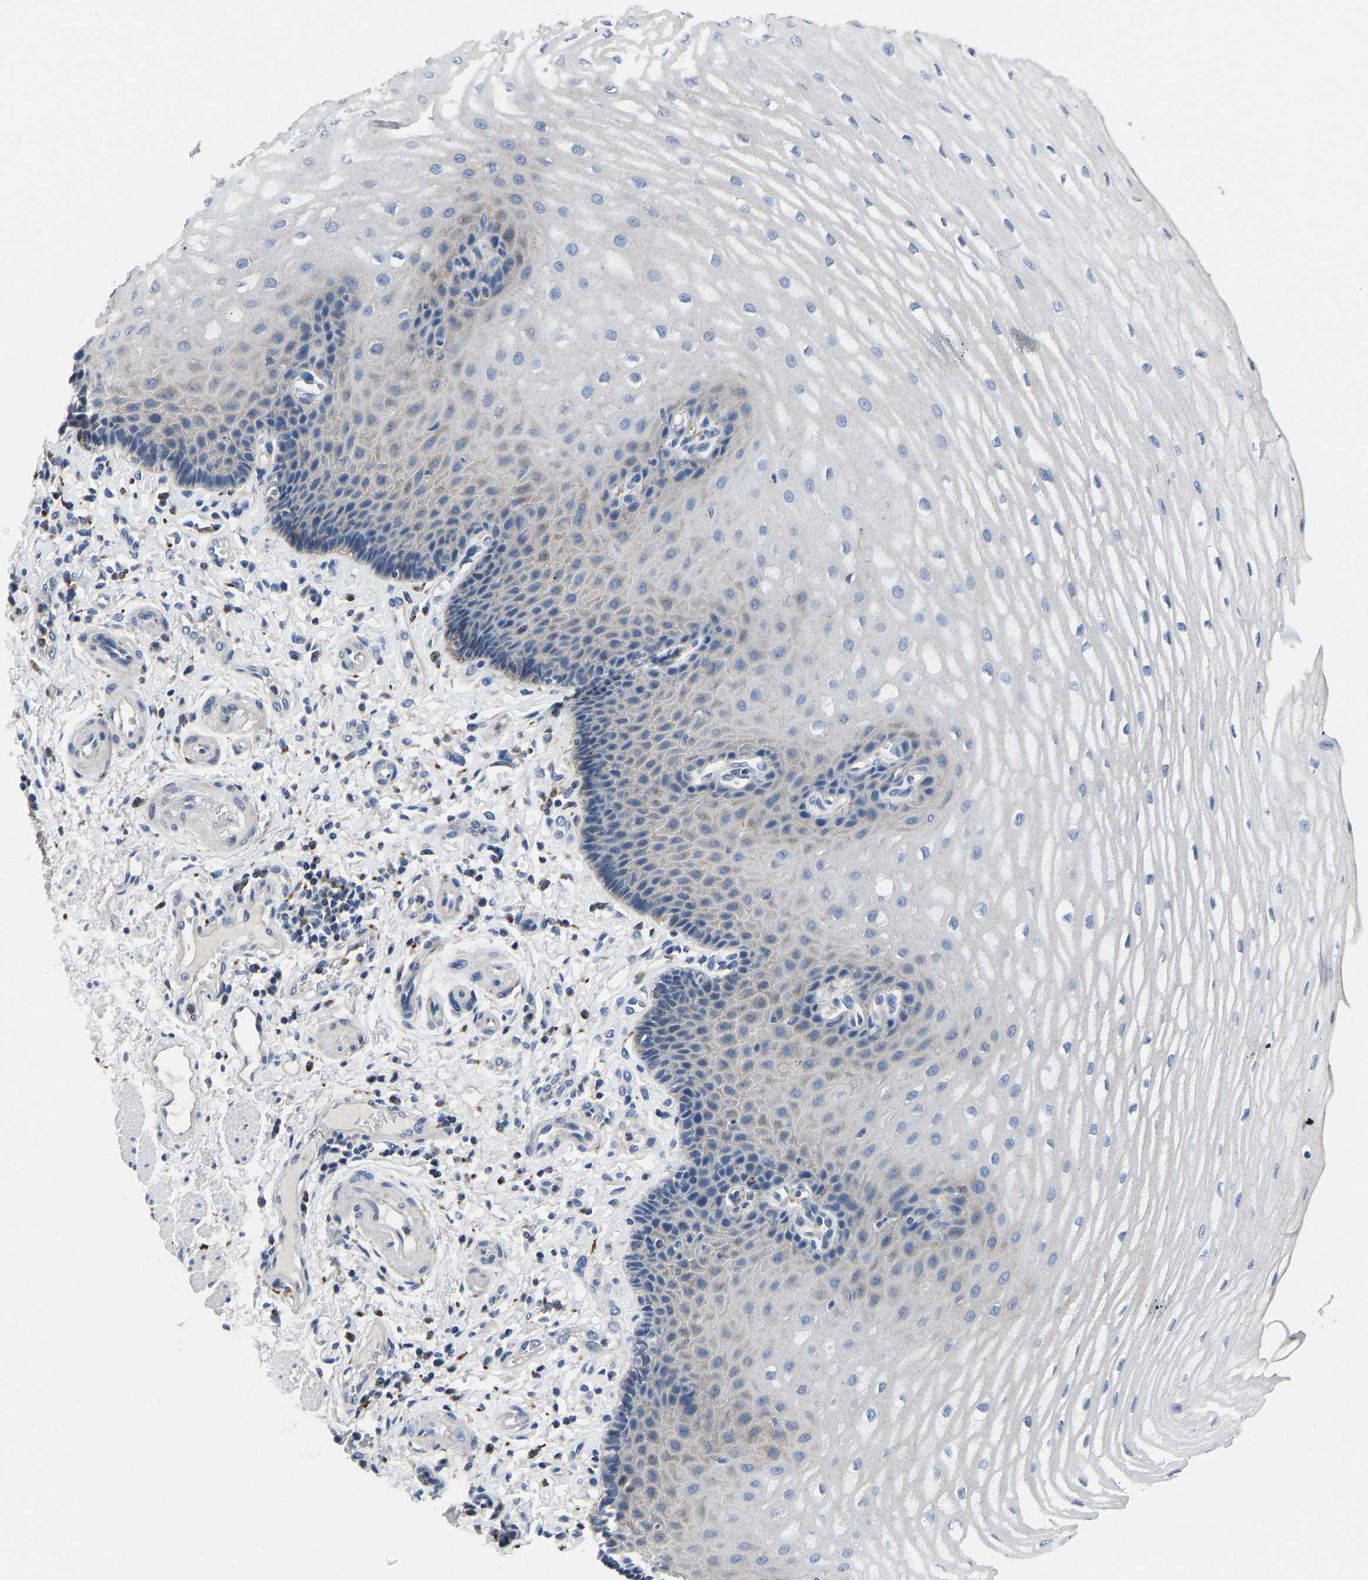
{"staining": {"intensity": "weak", "quantity": "<25%", "location": "cytoplasmic/membranous"}, "tissue": "esophagus", "cell_type": "Squamous epithelial cells", "image_type": "normal", "snomed": [{"axis": "morphology", "description": "Normal tissue, NOS"}, {"axis": "topography", "description": "Esophagus"}], "caption": "Immunohistochemical staining of unremarkable human esophagus reveals no significant expression in squamous epithelial cells.", "gene": "ATP6V1E1", "patient": {"sex": "male", "age": 54}}